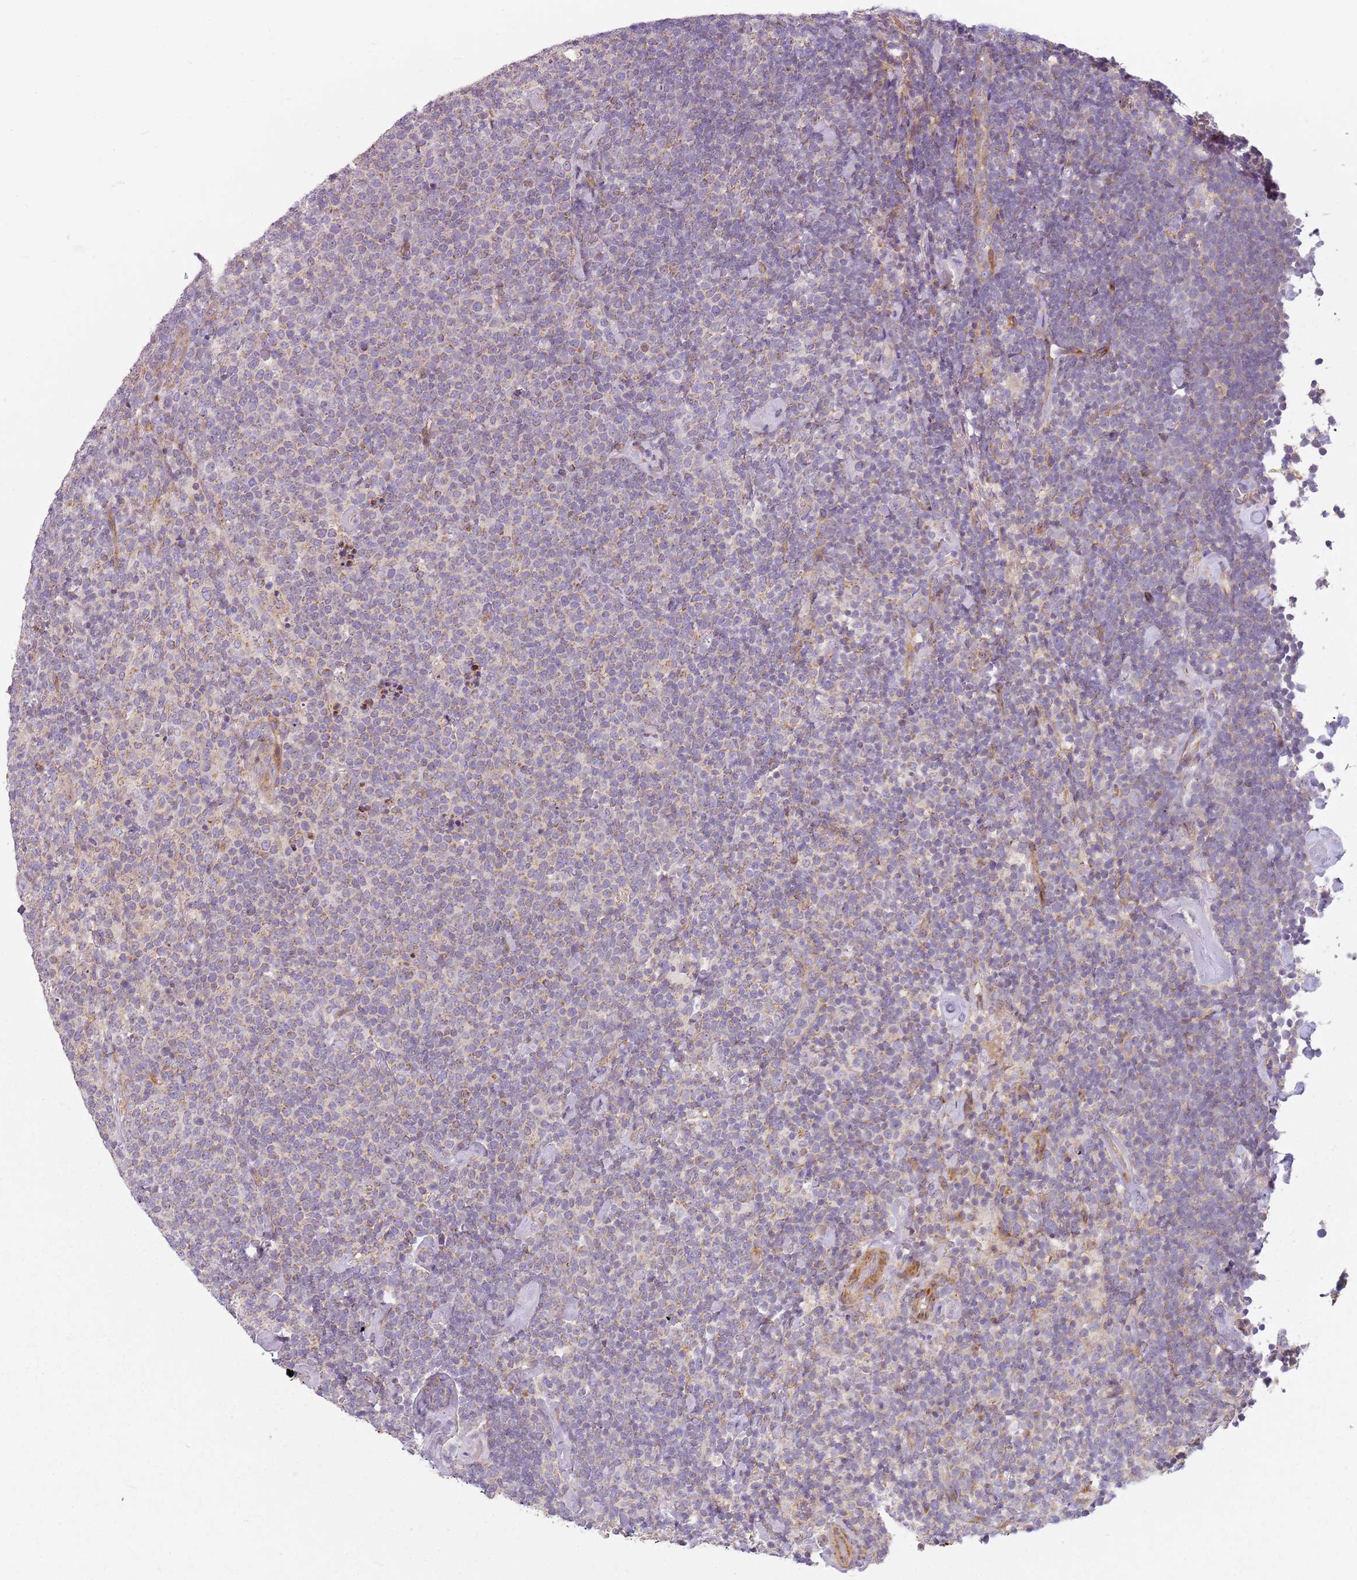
{"staining": {"intensity": "negative", "quantity": "none", "location": "none"}, "tissue": "lymphoma", "cell_type": "Tumor cells", "image_type": "cancer", "snomed": [{"axis": "morphology", "description": "Malignant lymphoma, non-Hodgkin's type, High grade"}, {"axis": "topography", "description": "Lymph node"}], "caption": "IHC of malignant lymphoma, non-Hodgkin's type (high-grade) displays no positivity in tumor cells.", "gene": "TMEM200C", "patient": {"sex": "male", "age": 61}}